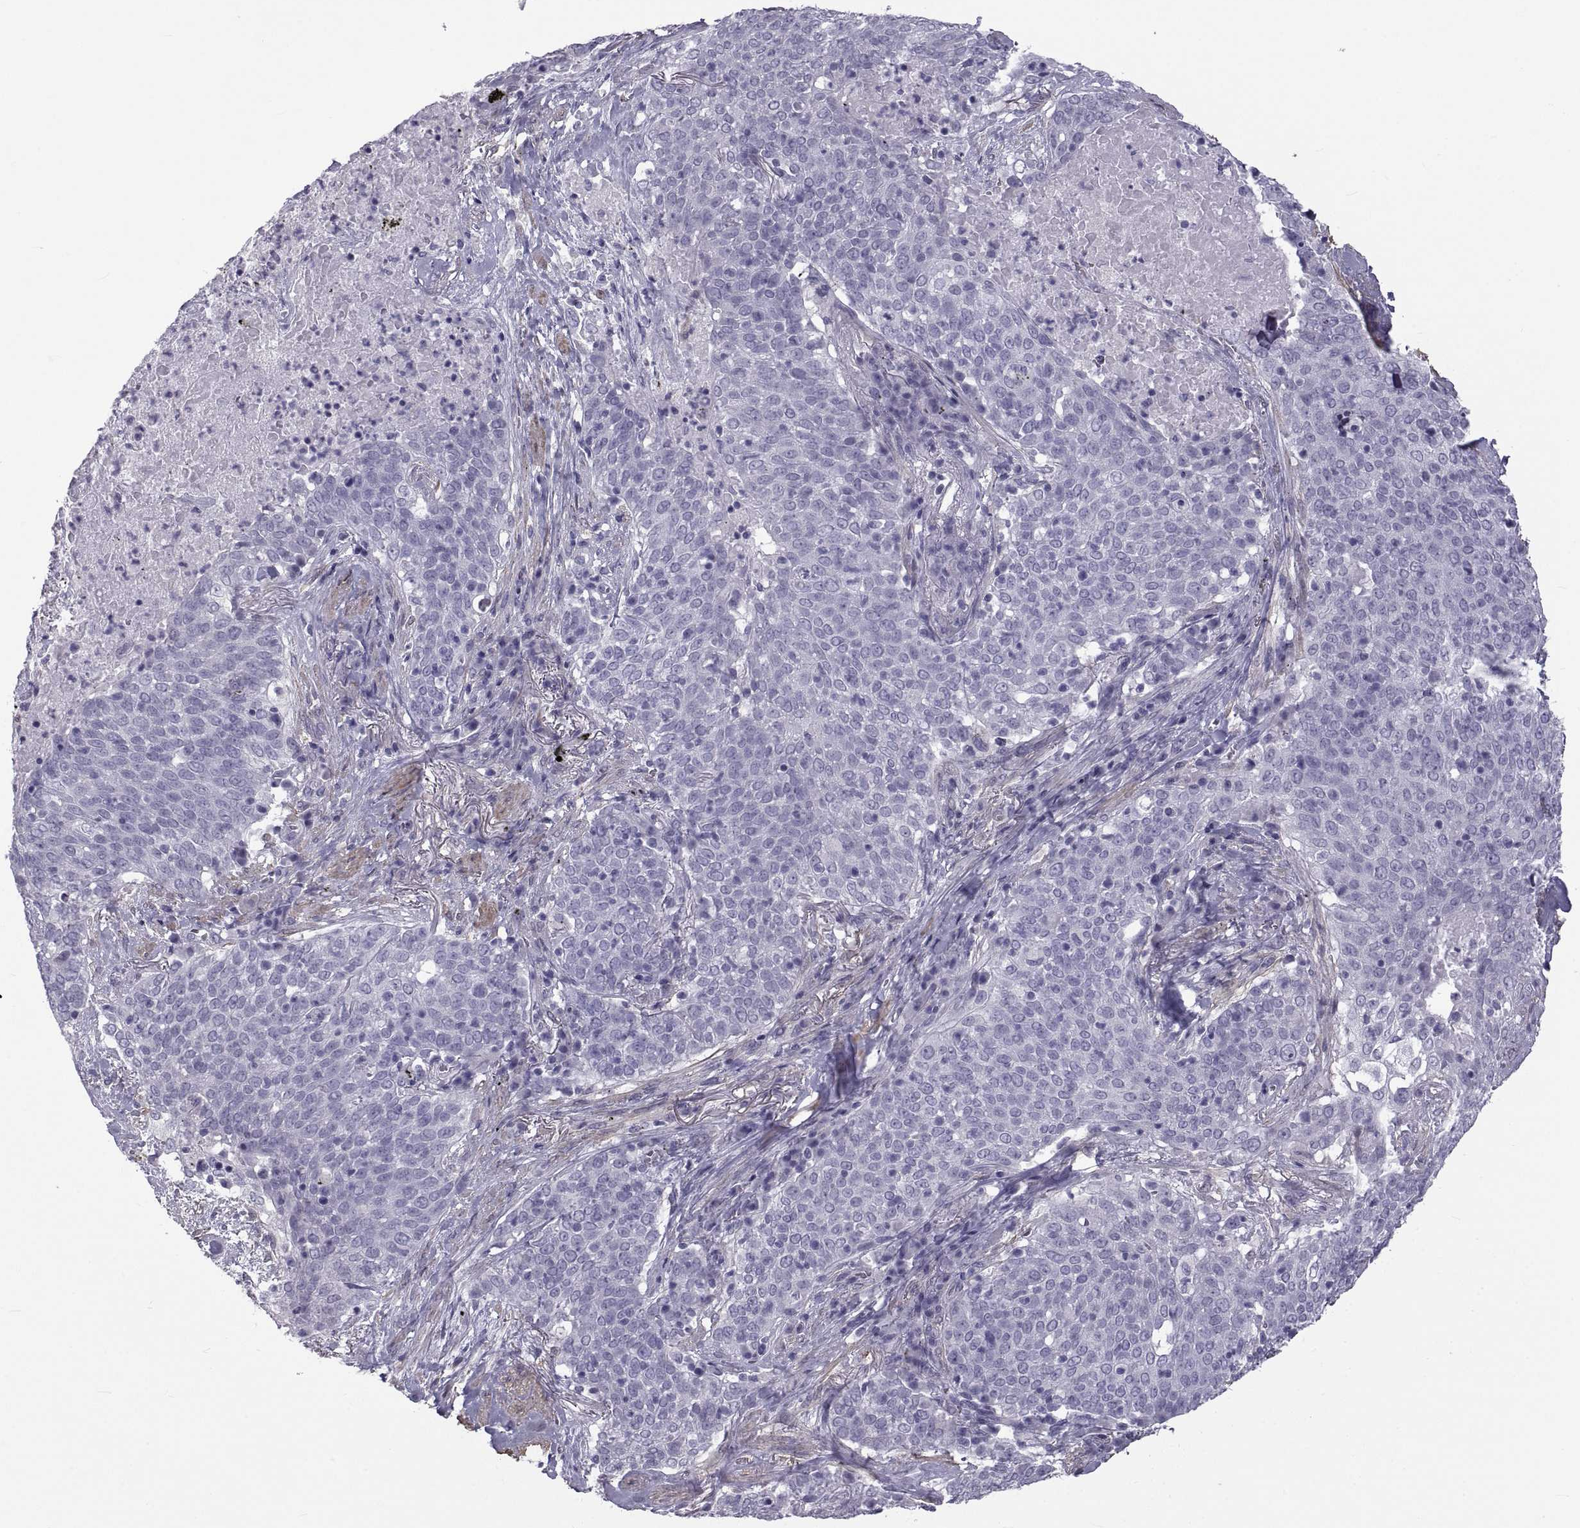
{"staining": {"intensity": "negative", "quantity": "none", "location": "none"}, "tissue": "lung cancer", "cell_type": "Tumor cells", "image_type": "cancer", "snomed": [{"axis": "morphology", "description": "Squamous cell carcinoma, NOS"}, {"axis": "topography", "description": "Lung"}], "caption": "Squamous cell carcinoma (lung) was stained to show a protein in brown. There is no significant staining in tumor cells. (DAB immunohistochemistry, high magnification).", "gene": "MAGEB1", "patient": {"sex": "male", "age": 82}}